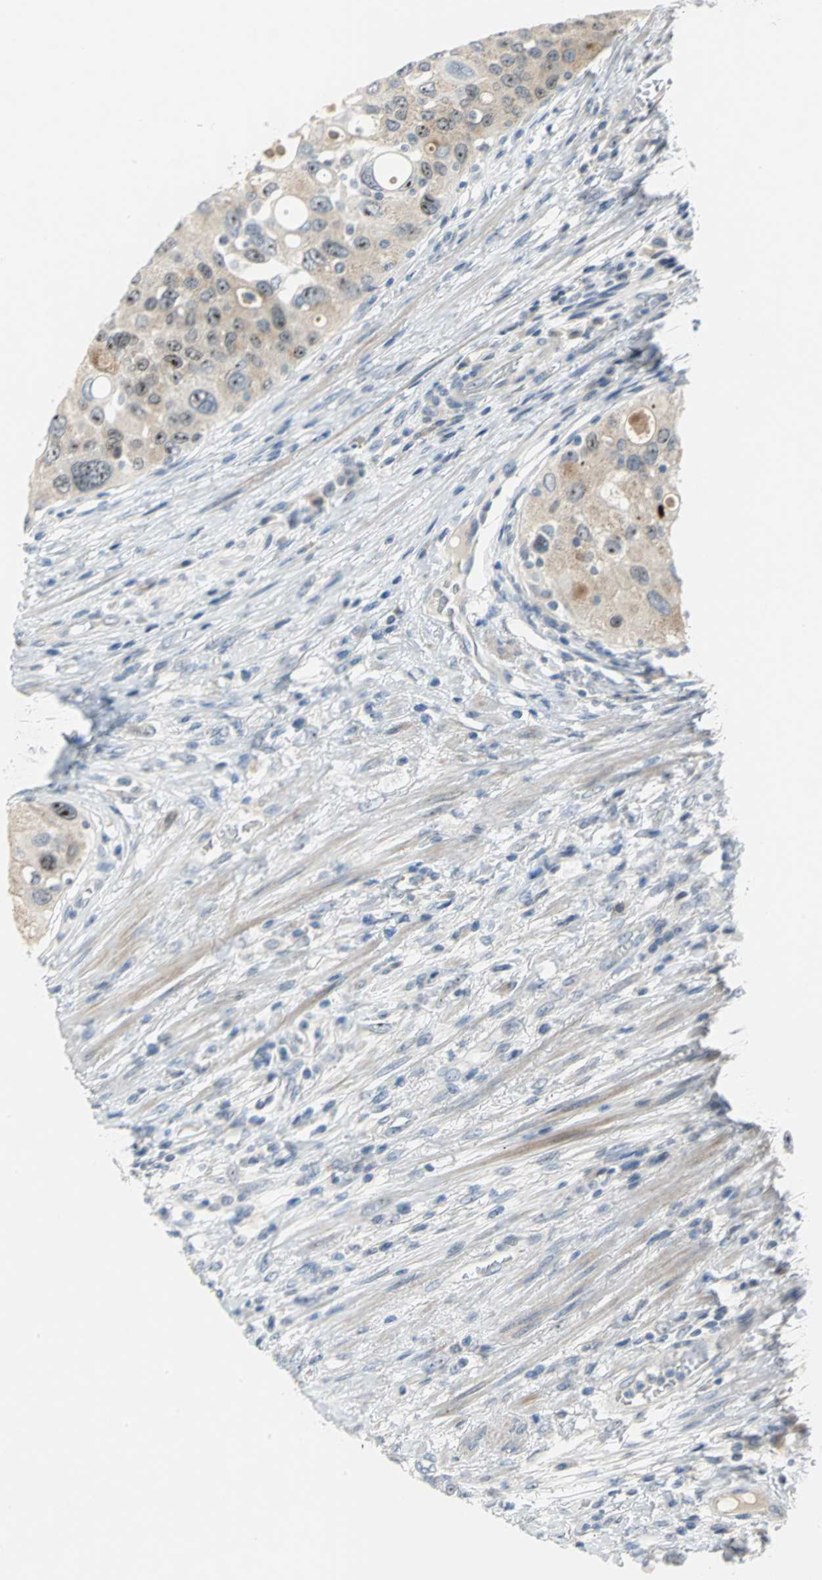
{"staining": {"intensity": "strong", "quantity": ">75%", "location": "nuclear"}, "tissue": "urothelial cancer", "cell_type": "Tumor cells", "image_type": "cancer", "snomed": [{"axis": "morphology", "description": "Urothelial carcinoma, High grade"}, {"axis": "topography", "description": "Urinary bladder"}], "caption": "A histopathology image showing strong nuclear staining in approximately >75% of tumor cells in high-grade urothelial carcinoma, as visualized by brown immunohistochemical staining.", "gene": "MYBBP1A", "patient": {"sex": "female", "age": 56}}